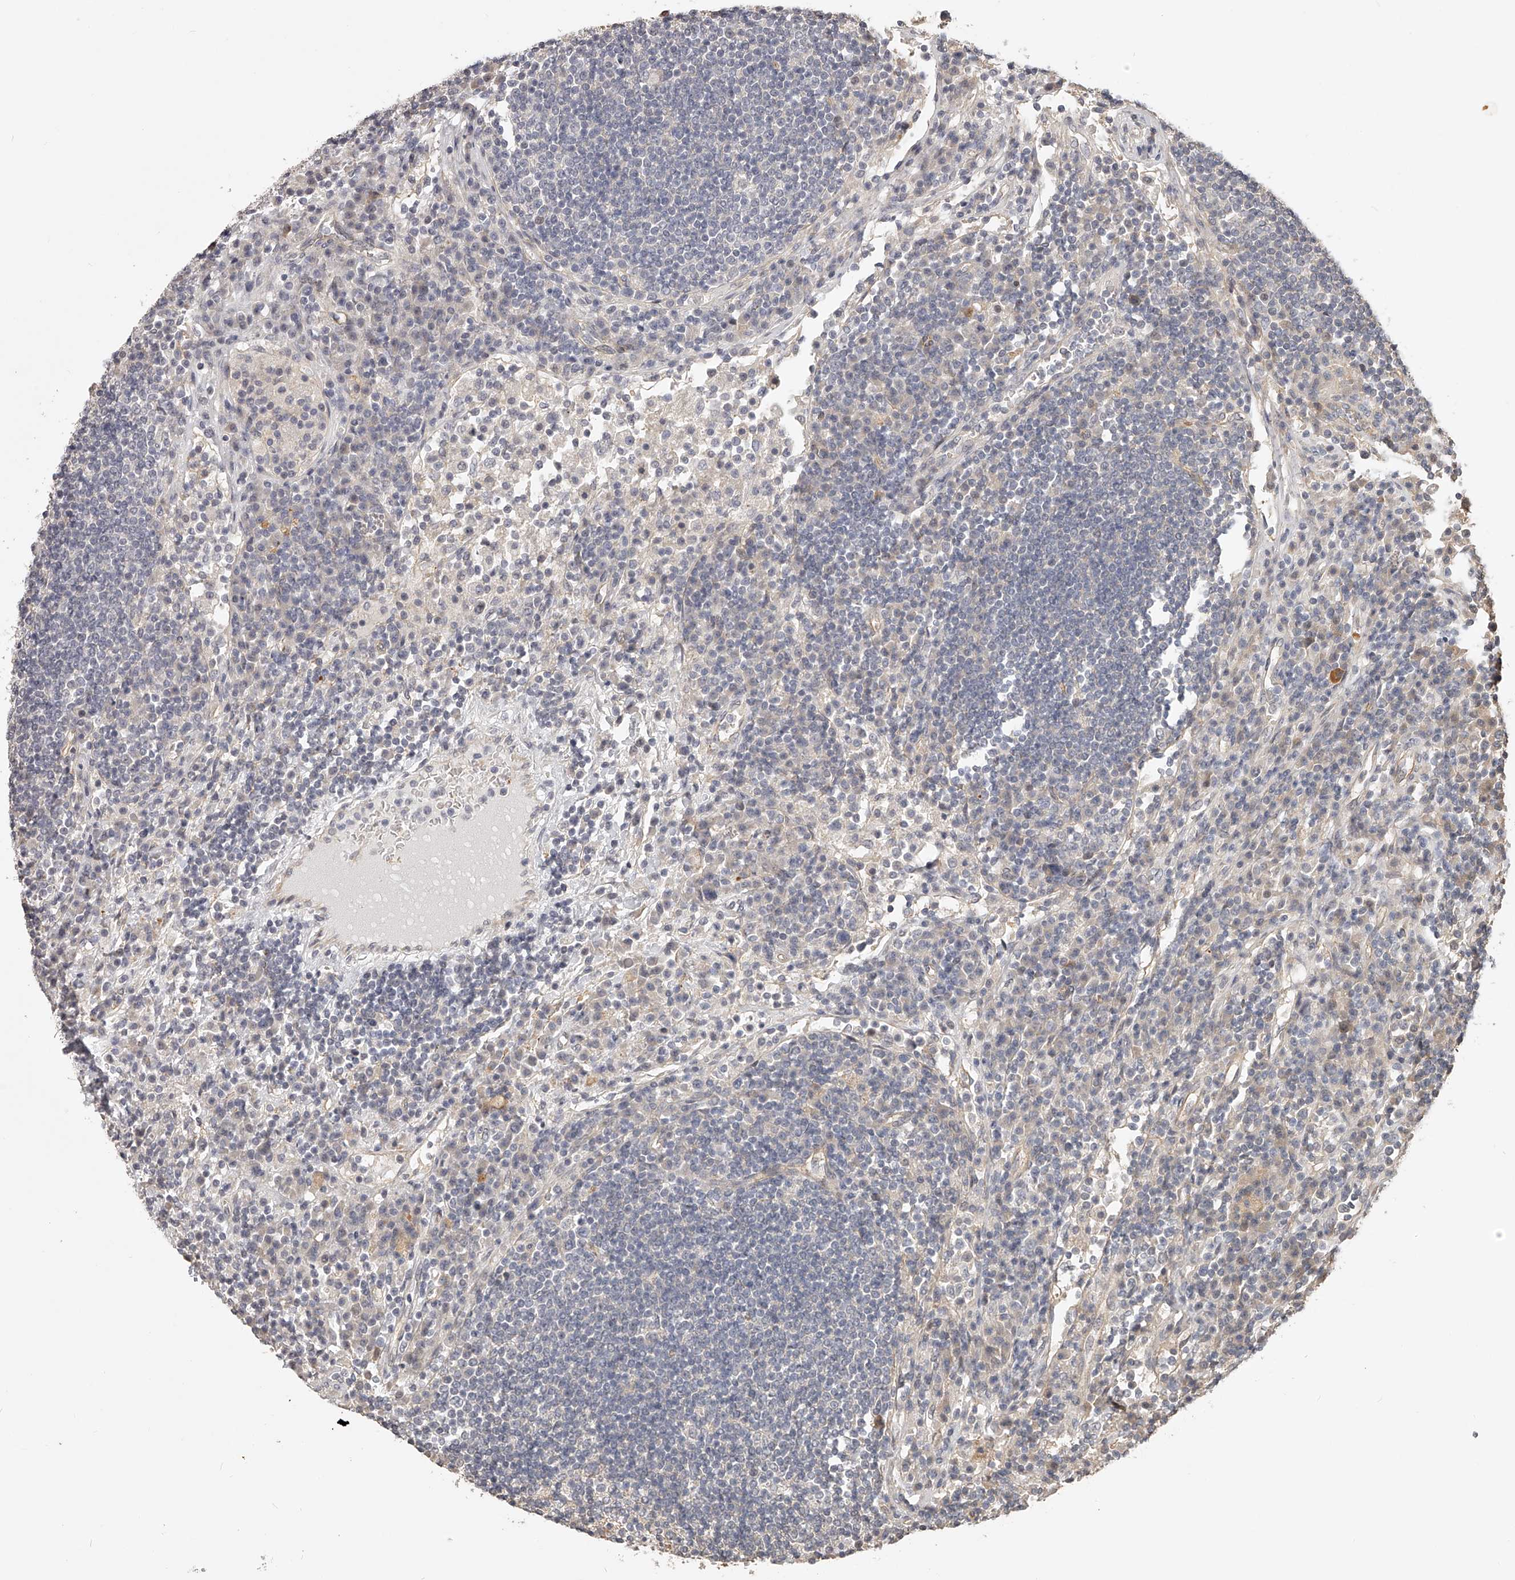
{"staining": {"intensity": "weak", "quantity": ">75%", "location": "cytoplasmic/membranous"}, "tissue": "lymph node", "cell_type": "Germinal center cells", "image_type": "normal", "snomed": [{"axis": "morphology", "description": "Normal tissue, NOS"}, {"axis": "topography", "description": "Lymph node"}], "caption": "Brown immunohistochemical staining in unremarkable human lymph node demonstrates weak cytoplasmic/membranous staining in about >75% of germinal center cells. (DAB (3,3'-diaminobenzidine) IHC, brown staining for protein, blue staining for nuclei).", "gene": "ZNF582", "patient": {"sex": "female", "age": 53}}